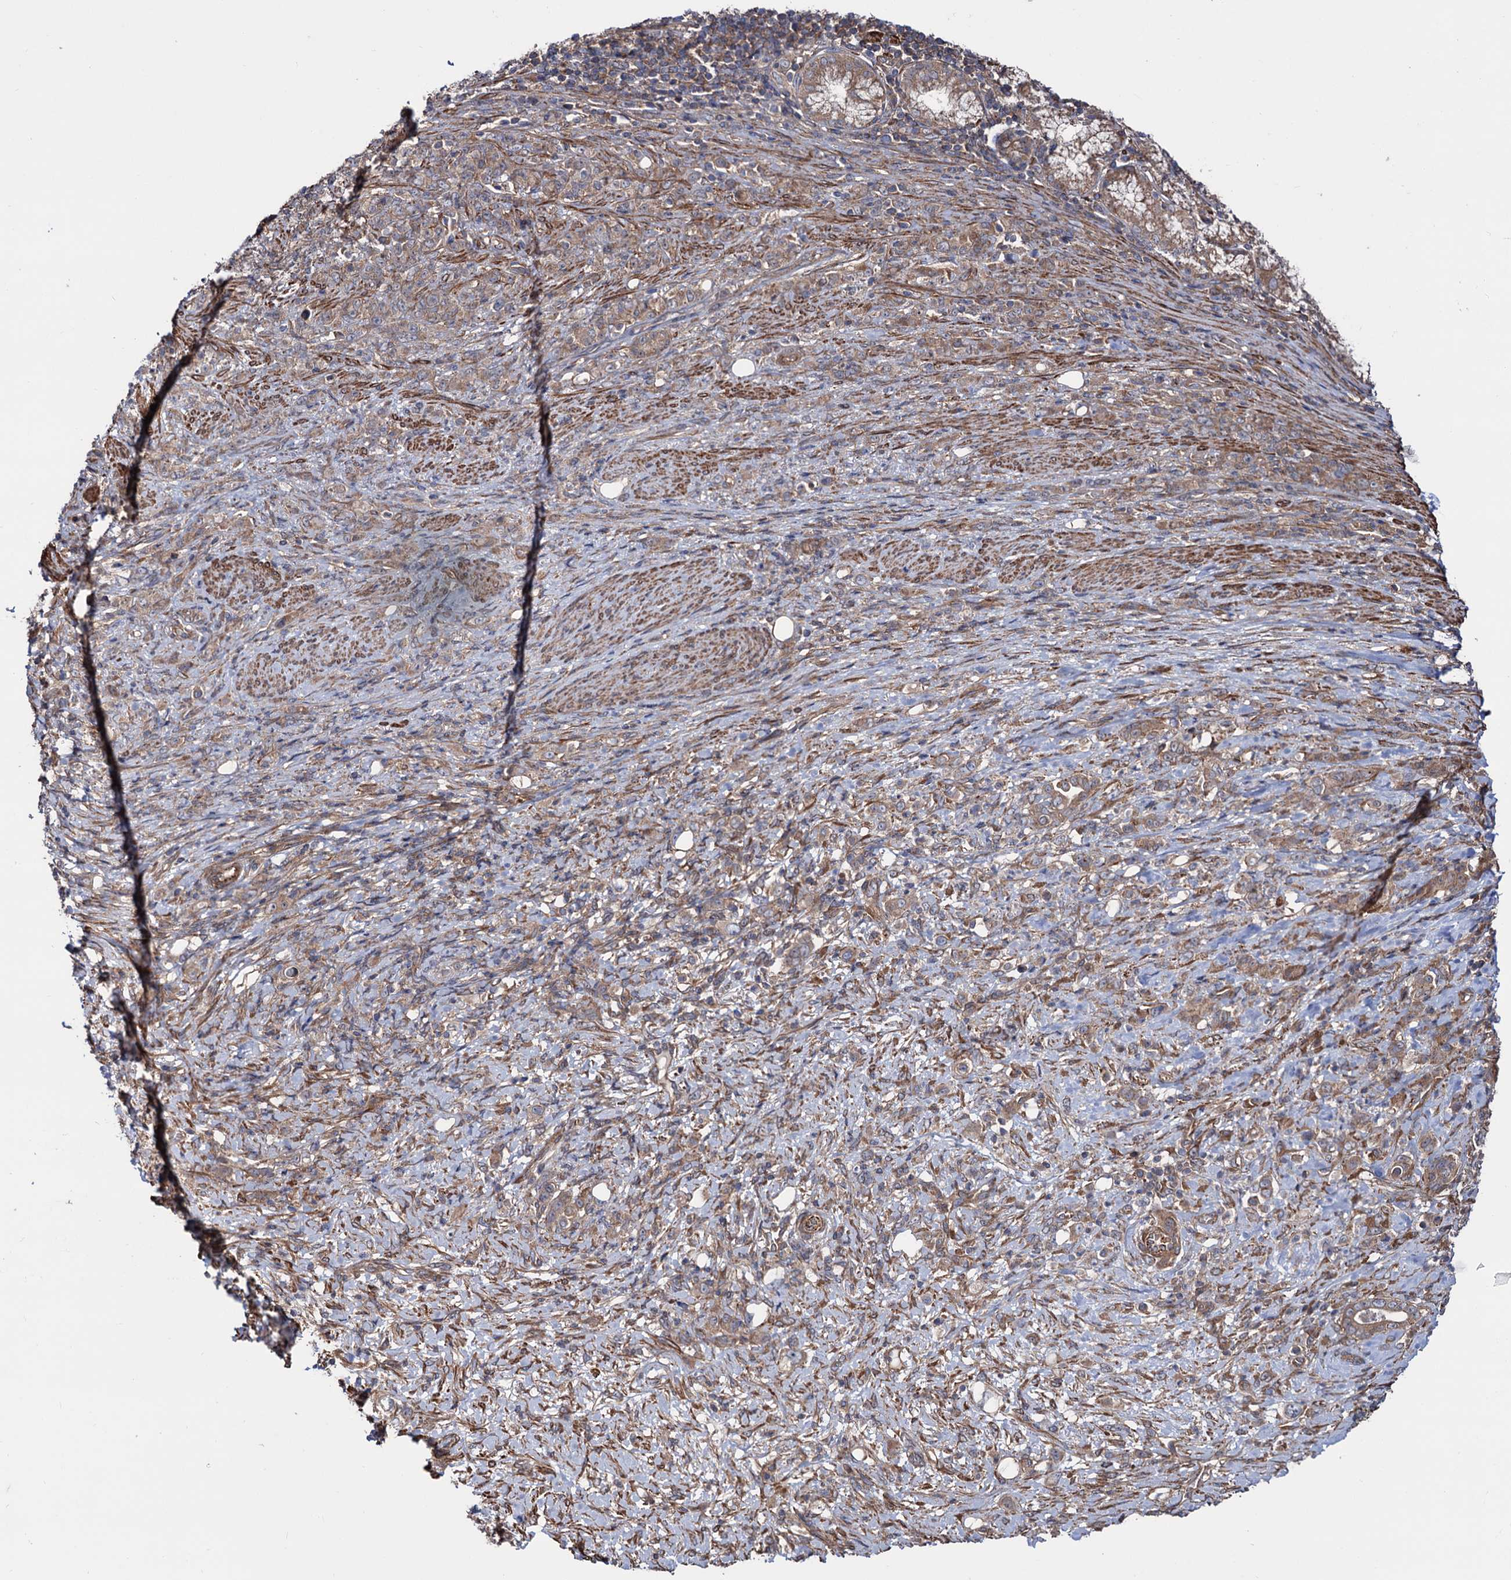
{"staining": {"intensity": "moderate", "quantity": ">75%", "location": "cytoplasmic/membranous"}, "tissue": "stomach cancer", "cell_type": "Tumor cells", "image_type": "cancer", "snomed": [{"axis": "morphology", "description": "Adenocarcinoma, NOS"}, {"axis": "topography", "description": "Stomach"}], "caption": "The histopathology image shows a brown stain indicating the presence of a protein in the cytoplasmic/membranous of tumor cells in adenocarcinoma (stomach).", "gene": "FERMT2", "patient": {"sex": "female", "age": 79}}